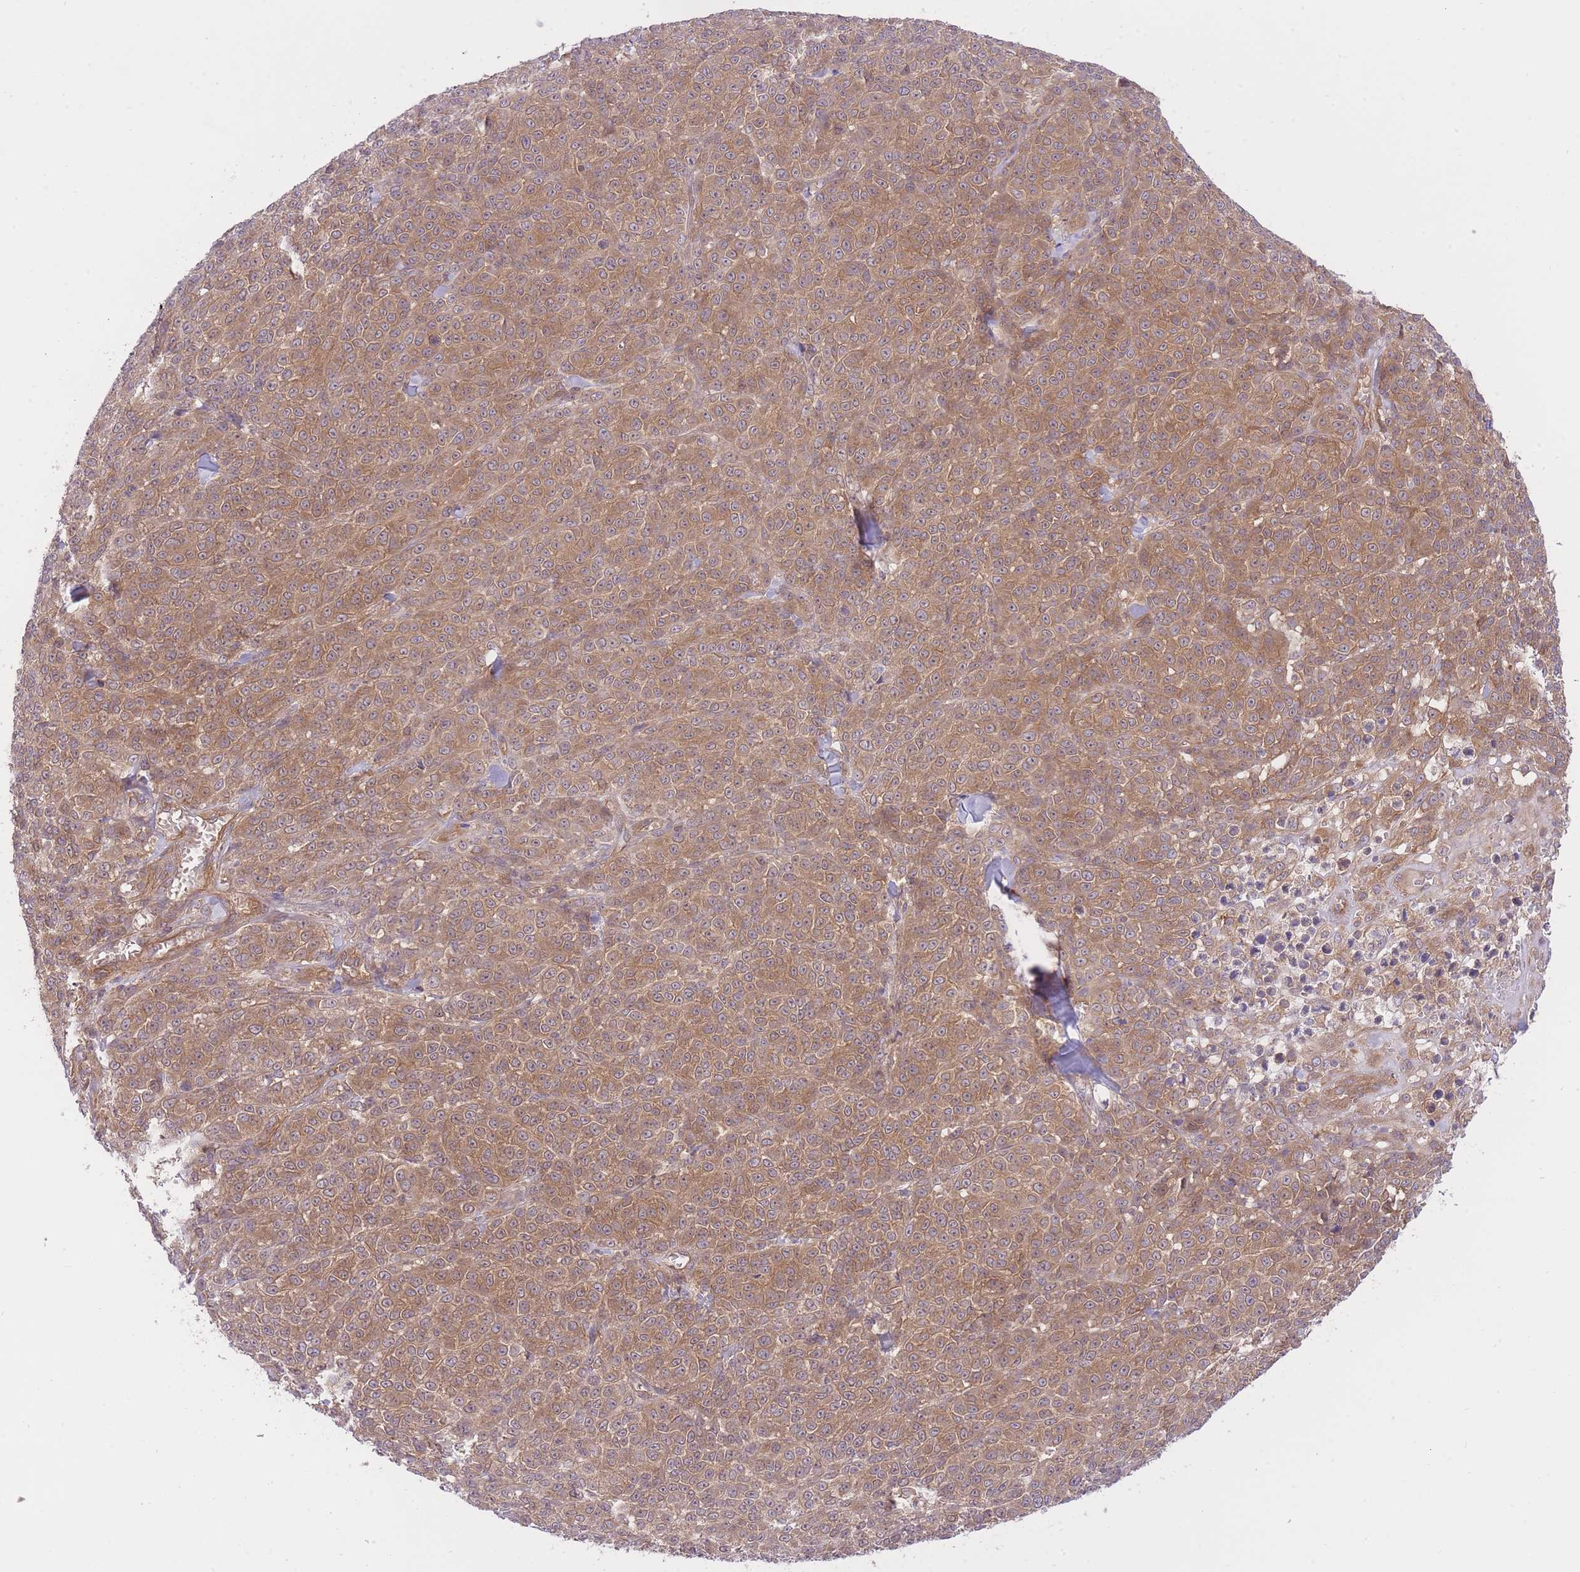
{"staining": {"intensity": "moderate", "quantity": ">75%", "location": "cytoplasmic/membranous"}, "tissue": "melanoma", "cell_type": "Tumor cells", "image_type": "cancer", "snomed": [{"axis": "morphology", "description": "Normal tissue, NOS"}, {"axis": "morphology", "description": "Malignant melanoma, NOS"}, {"axis": "topography", "description": "Skin"}], "caption": "An immunohistochemistry histopathology image of tumor tissue is shown. Protein staining in brown highlights moderate cytoplasmic/membranous positivity in malignant melanoma within tumor cells. The protein is stained brown, and the nuclei are stained in blue (DAB IHC with brightfield microscopy, high magnification).", "gene": "PREP", "patient": {"sex": "female", "age": 34}}